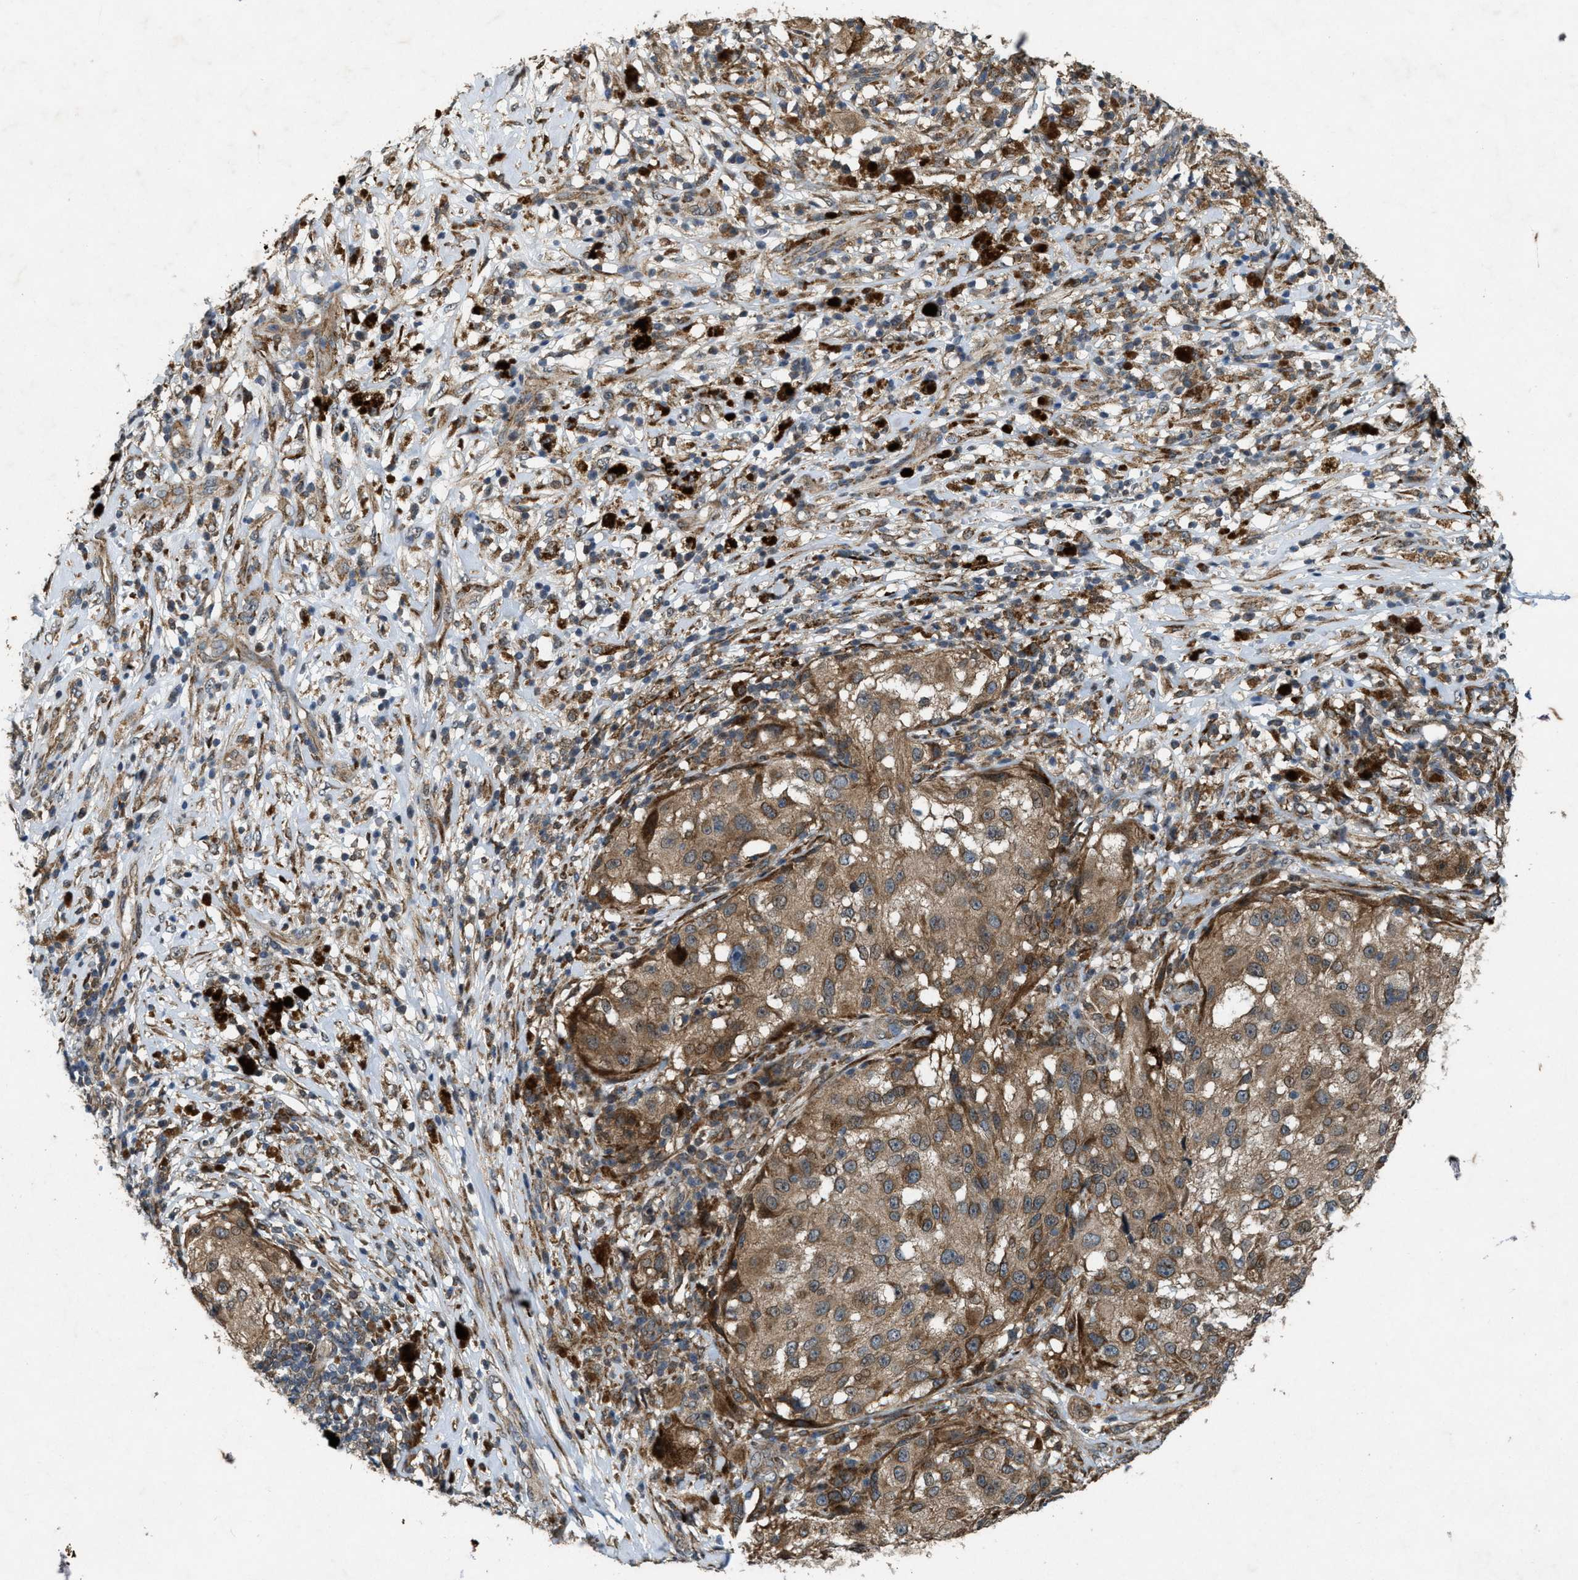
{"staining": {"intensity": "moderate", "quantity": ">75%", "location": "cytoplasmic/membranous"}, "tissue": "melanoma", "cell_type": "Tumor cells", "image_type": "cancer", "snomed": [{"axis": "morphology", "description": "Necrosis, NOS"}, {"axis": "morphology", "description": "Malignant melanoma, NOS"}, {"axis": "topography", "description": "Skin"}], "caption": "A medium amount of moderate cytoplasmic/membranous positivity is appreciated in approximately >75% of tumor cells in malignant melanoma tissue.", "gene": "LRRC72", "patient": {"sex": "female", "age": 87}}